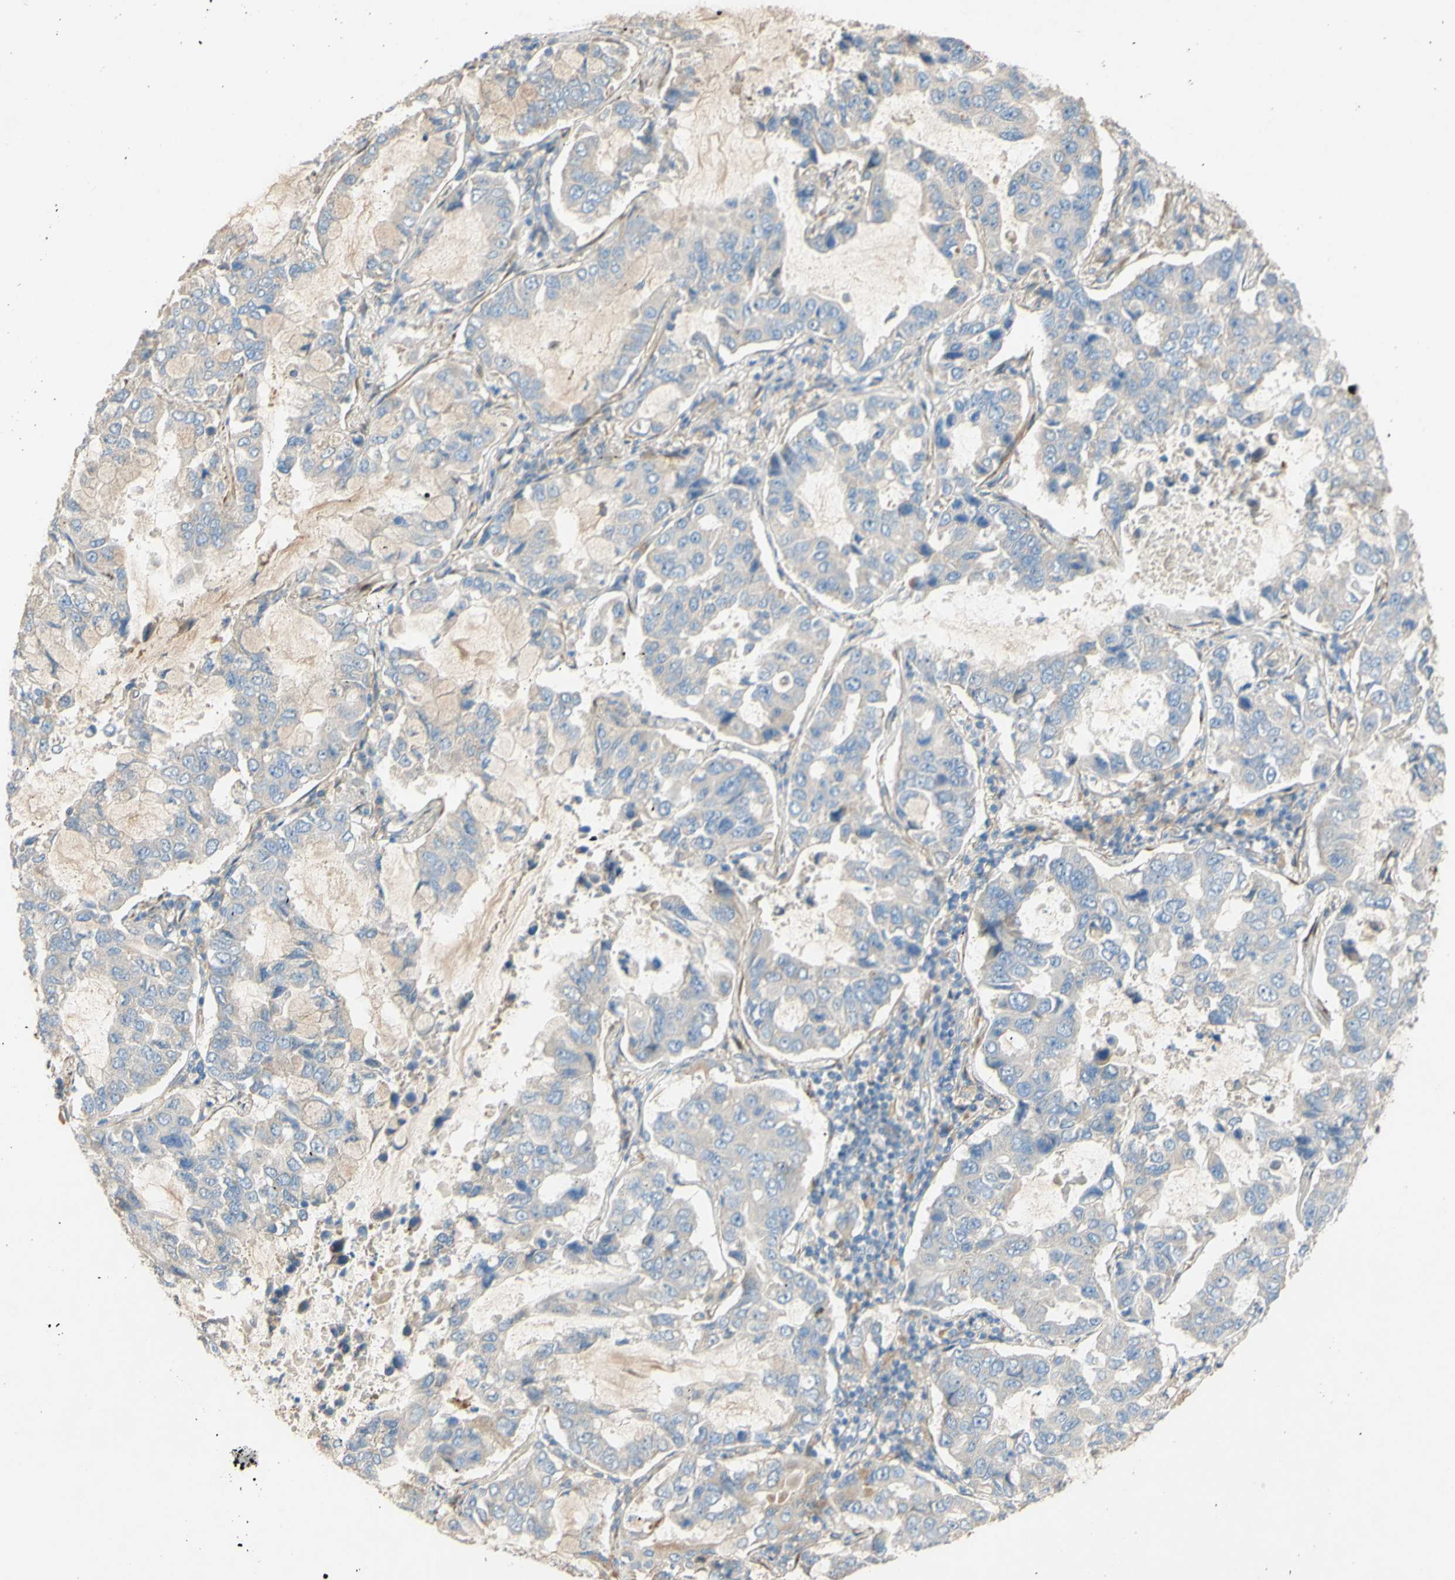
{"staining": {"intensity": "negative", "quantity": "none", "location": "none"}, "tissue": "lung cancer", "cell_type": "Tumor cells", "image_type": "cancer", "snomed": [{"axis": "morphology", "description": "Adenocarcinoma, NOS"}, {"axis": "topography", "description": "Lung"}], "caption": "Human lung cancer stained for a protein using immunohistochemistry (IHC) demonstrates no staining in tumor cells.", "gene": "DKK3", "patient": {"sex": "male", "age": 64}}